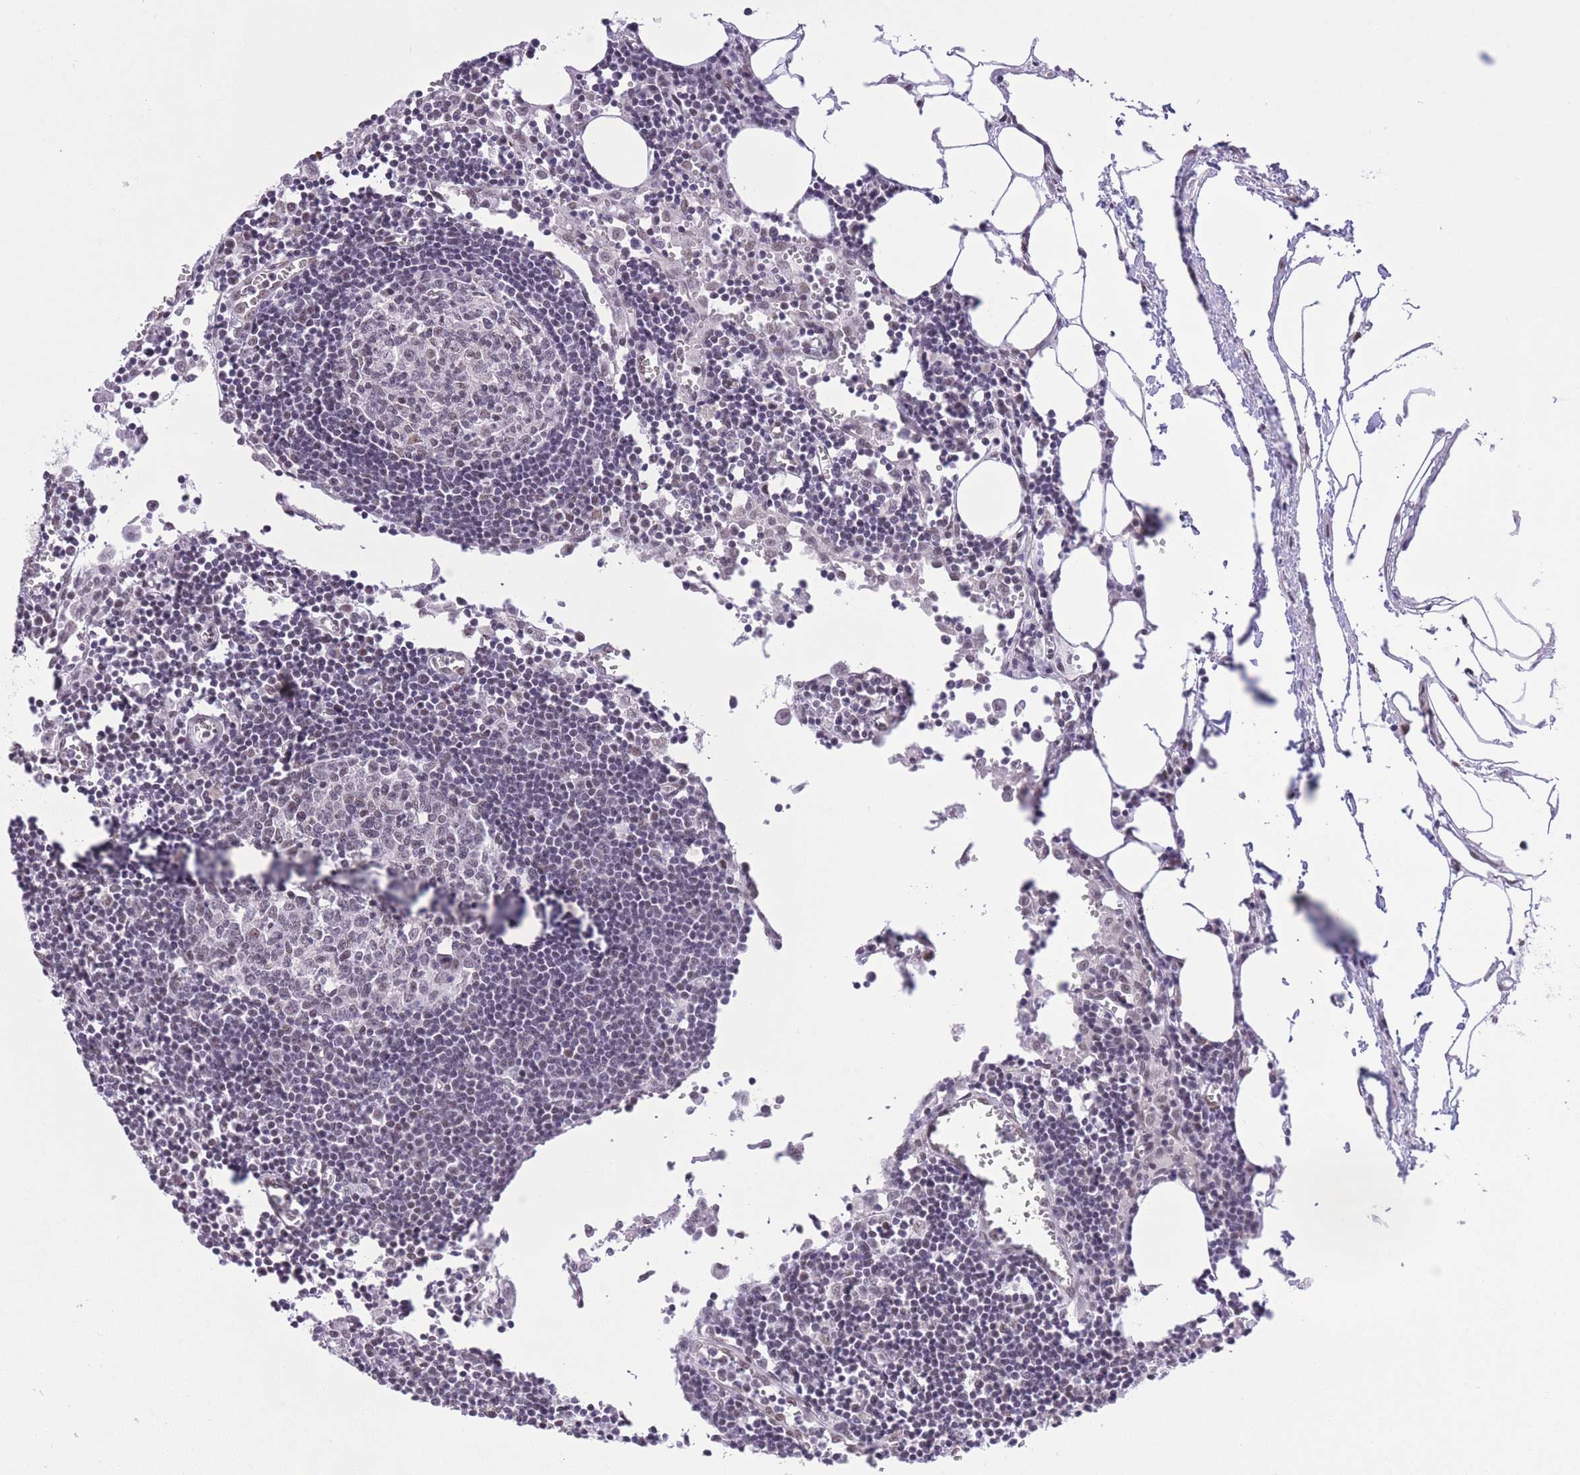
{"staining": {"intensity": "moderate", "quantity": "<25%", "location": "nuclear"}, "tissue": "lymph node", "cell_type": "Germinal center cells", "image_type": "normal", "snomed": [{"axis": "morphology", "description": "Normal tissue, NOS"}, {"axis": "topography", "description": "Lymph node"}], "caption": "IHC micrograph of unremarkable lymph node: human lymph node stained using immunohistochemistry (IHC) displays low levels of moderate protein expression localized specifically in the nuclear of germinal center cells, appearing as a nuclear brown color.", "gene": "ZBED5", "patient": {"sex": "male", "age": 62}}